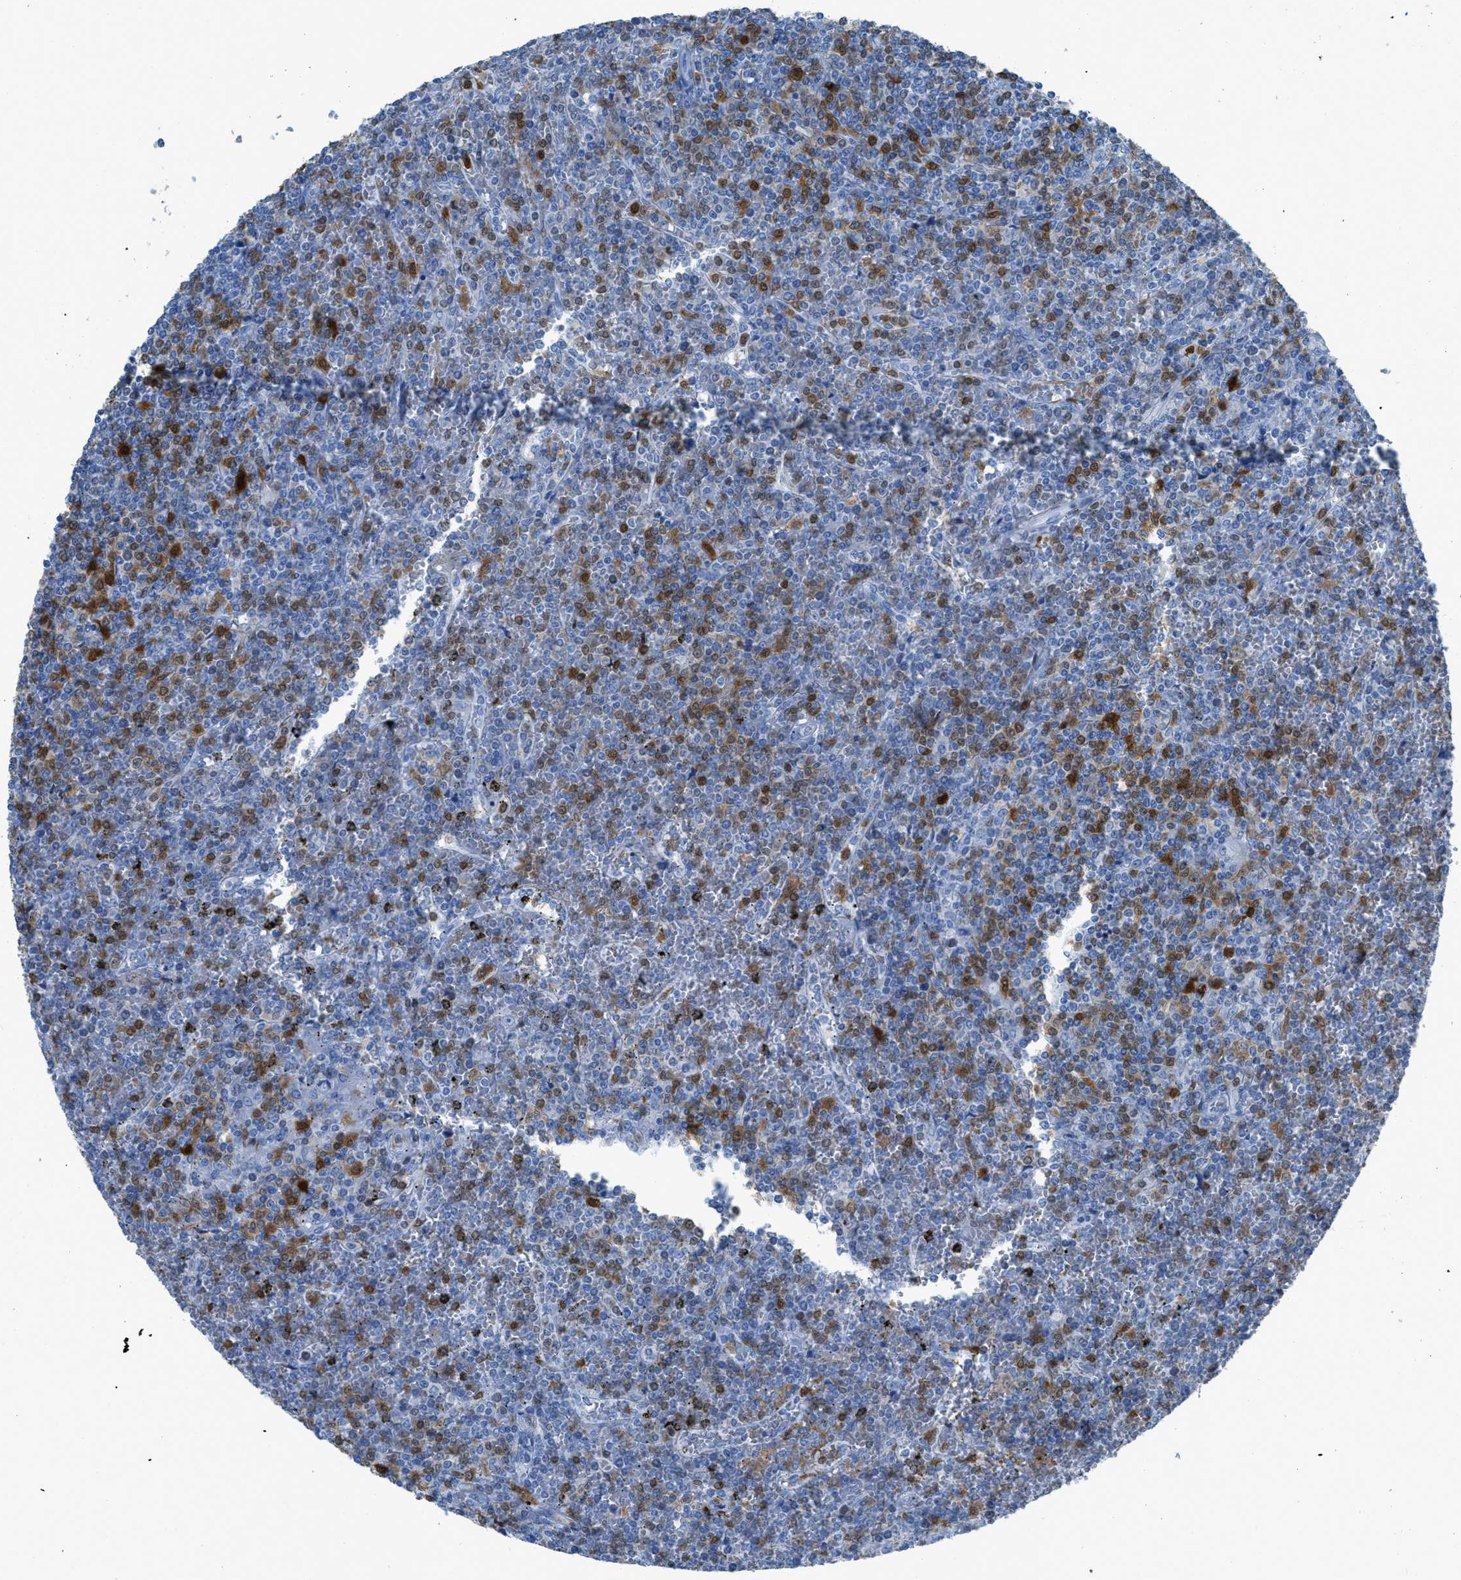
{"staining": {"intensity": "moderate", "quantity": "<25%", "location": "cytoplasmic/membranous"}, "tissue": "lymphoma", "cell_type": "Tumor cells", "image_type": "cancer", "snomed": [{"axis": "morphology", "description": "Malignant lymphoma, non-Hodgkin's type, Low grade"}, {"axis": "topography", "description": "Spleen"}], "caption": "This histopathology image demonstrates lymphoma stained with immunohistochemistry to label a protein in brown. The cytoplasmic/membranous of tumor cells show moderate positivity for the protein. Nuclei are counter-stained blue.", "gene": "CDKN2A", "patient": {"sex": "female", "age": 19}}